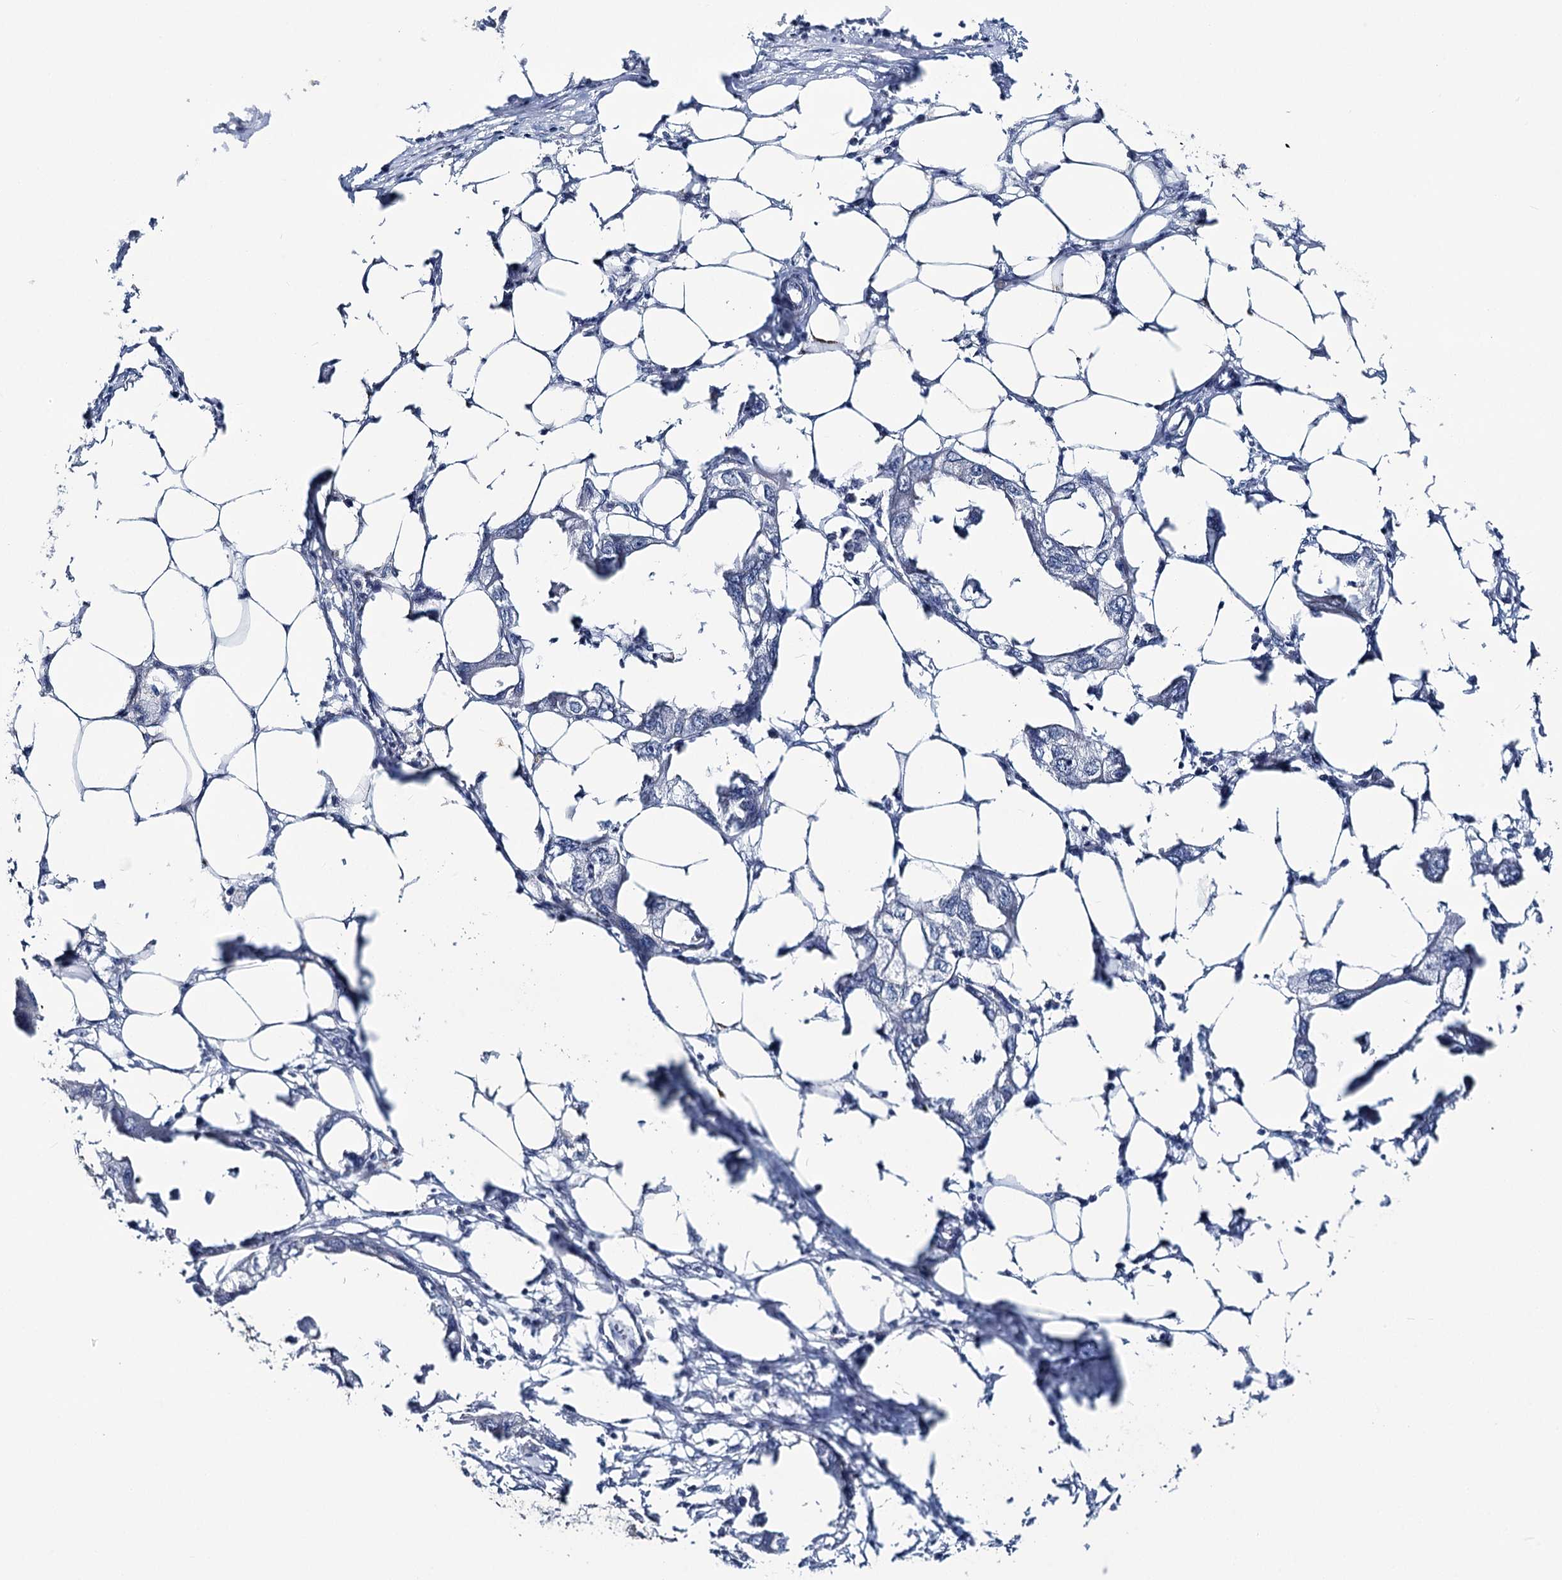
{"staining": {"intensity": "negative", "quantity": "none", "location": "none"}, "tissue": "endometrial cancer", "cell_type": "Tumor cells", "image_type": "cancer", "snomed": [{"axis": "morphology", "description": "Adenocarcinoma, NOS"}, {"axis": "morphology", "description": "Adenocarcinoma, metastatic, NOS"}, {"axis": "topography", "description": "Adipose tissue"}, {"axis": "topography", "description": "Endometrium"}], "caption": "The image shows no staining of tumor cells in endometrial cancer.", "gene": "MBLAC2", "patient": {"sex": "female", "age": 67}}